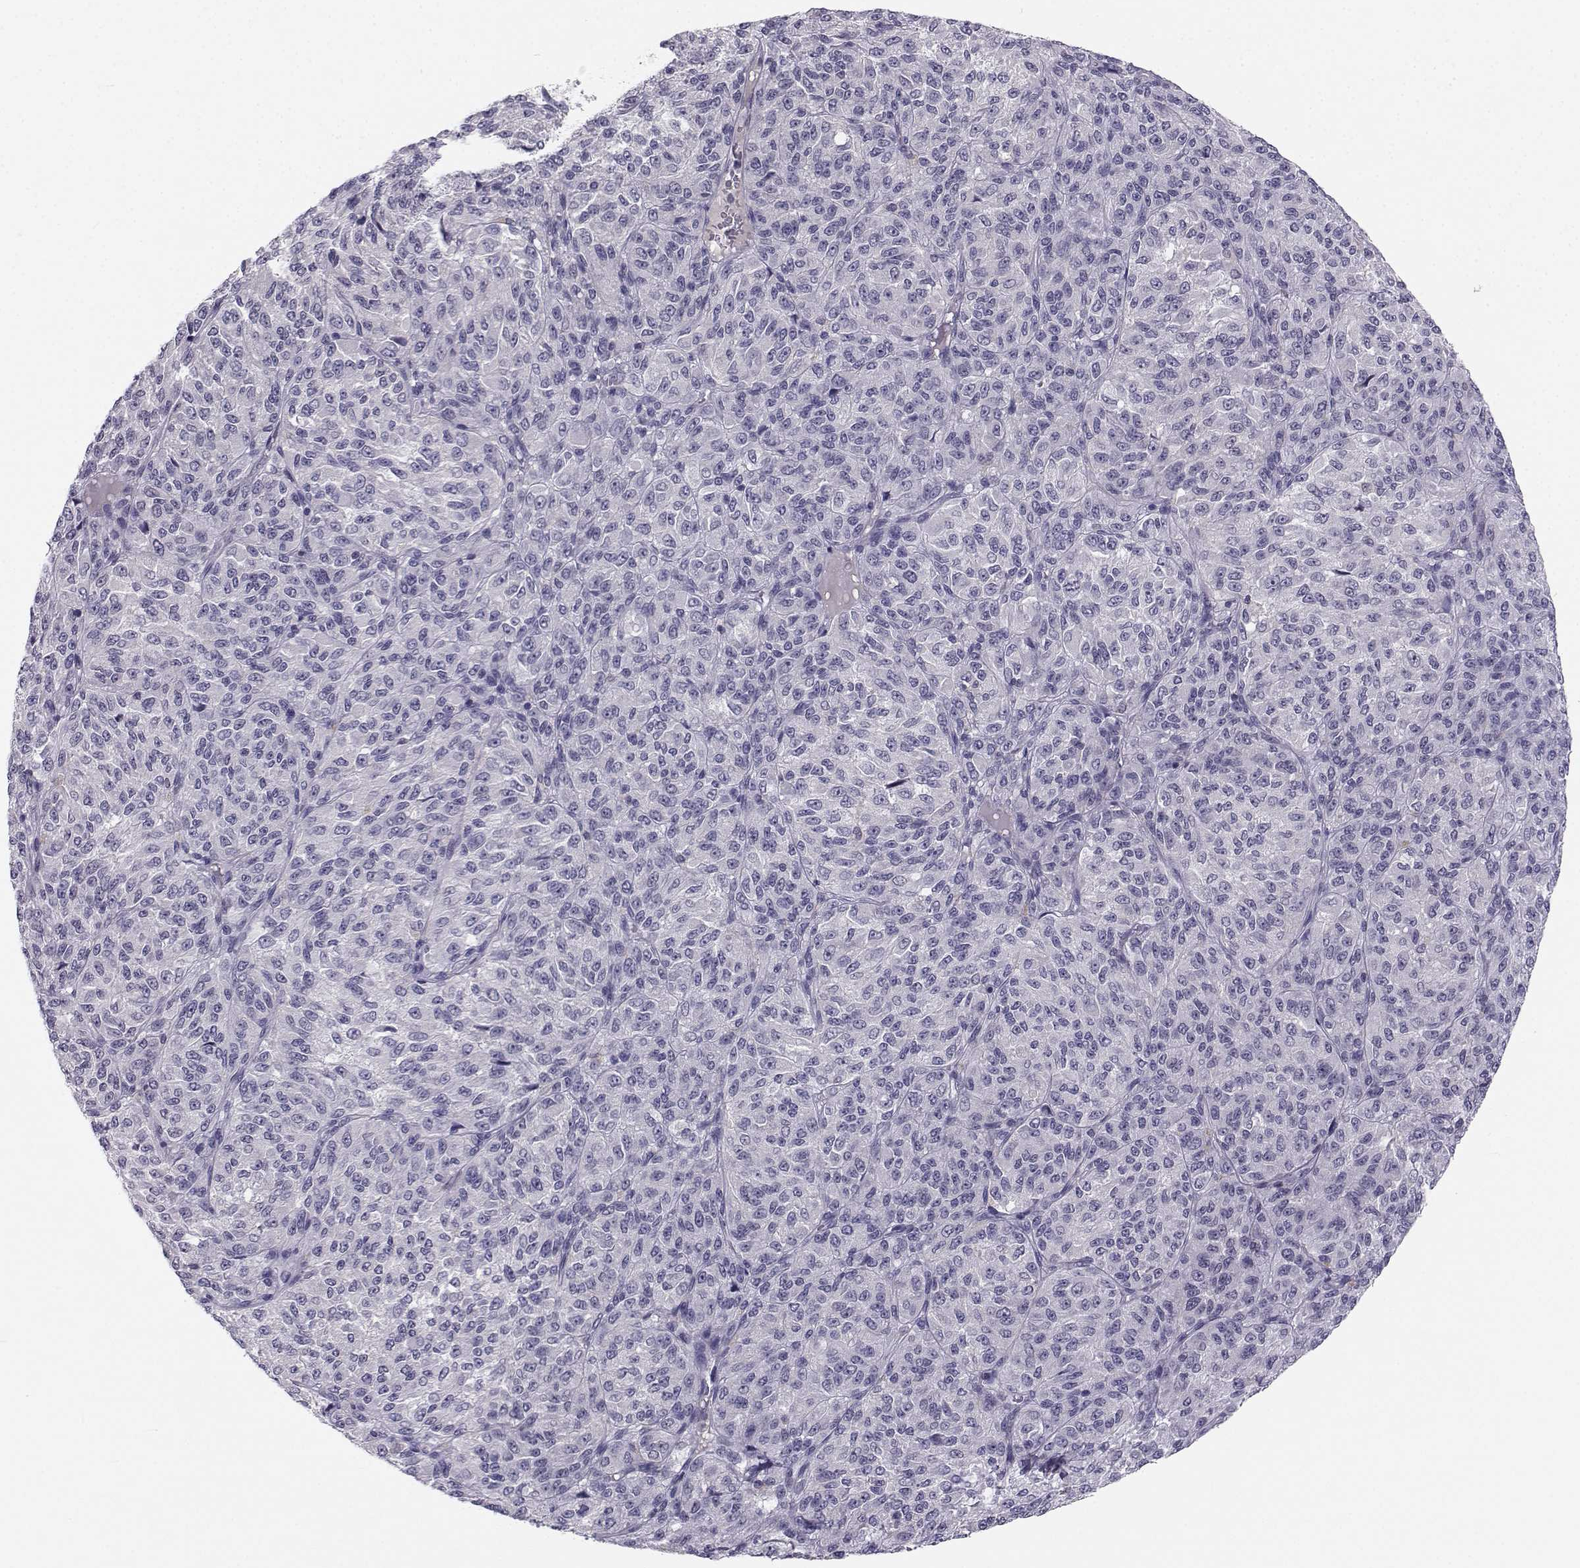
{"staining": {"intensity": "negative", "quantity": "none", "location": "none"}, "tissue": "melanoma", "cell_type": "Tumor cells", "image_type": "cancer", "snomed": [{"axis": "morphology", "description": "Malignant melanoma, Metastatic site"}, {"axis": "topography", "description": "Brain"}], "caption": "The photomicrograph demonstrates no staining of tumor cells in melanoma.", "gene": "MROH7", "patient": {"sex": "female", "age": 56}}